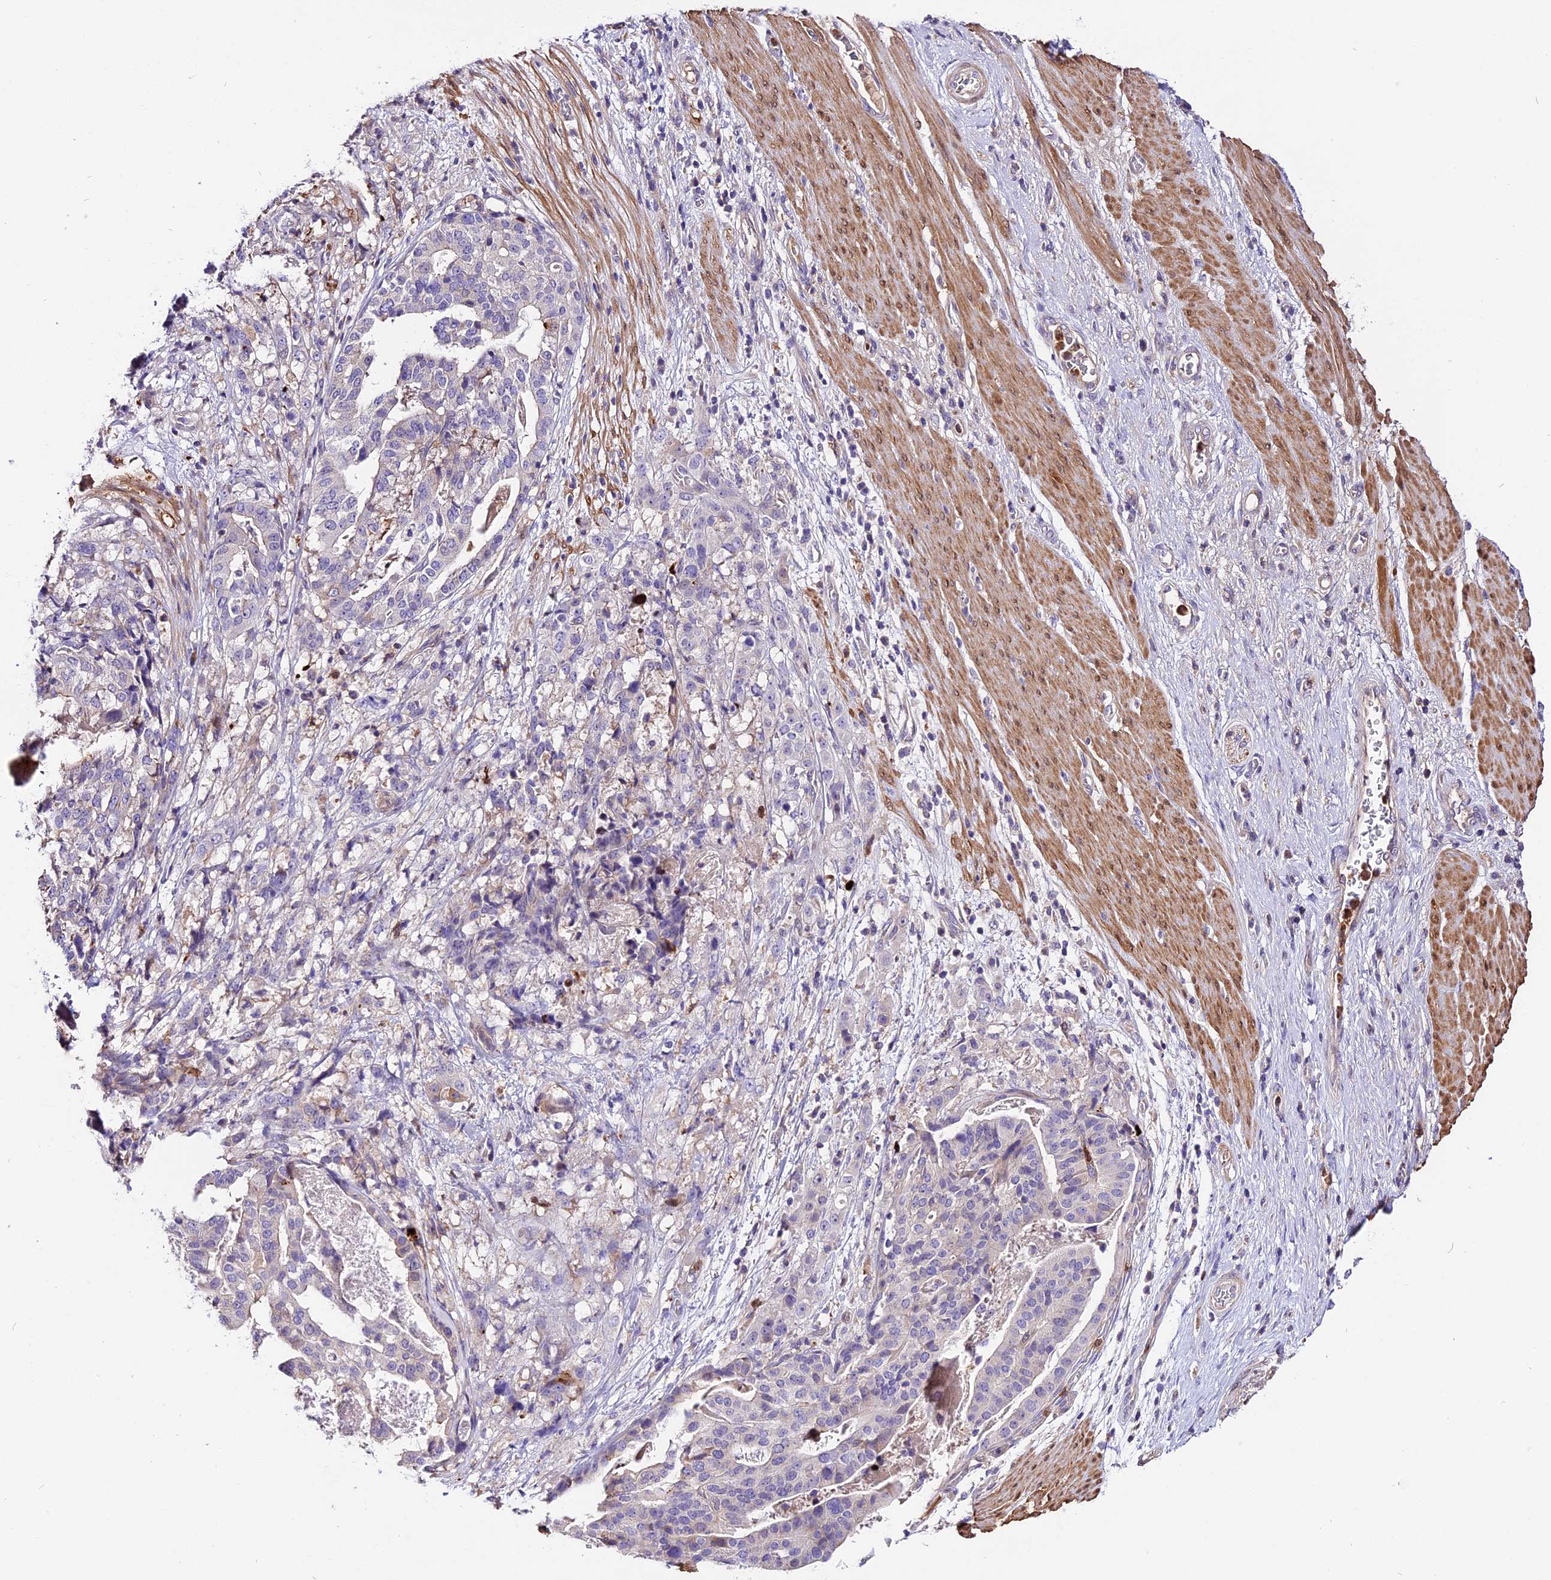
{"staining": {"intensity": "negative", "quantity": "none", "location": "none"}, "tissue": "stomach cancer", "cell_type": "Tumor cells", "image_type": "cancer", "snomed": [{"axis": "morphology", "description": "Adenocarcinoma, NOS"}, {"axis": "topography", "description": "Stomach"}], "caption": "Immunohistochemistry of human stomach cancer (adenocarcinoma) demonstrates no positivity in tumor cells. The staining was performed using DAB (3,3'-diaminobenzidine) to visualize the protein expression in brown, while the nuclei were stained in blue with hematoxylin (Magnification: 20x).", "gene": "MAP3K7CL", "patient": {"sex": "male", "age": 48}}